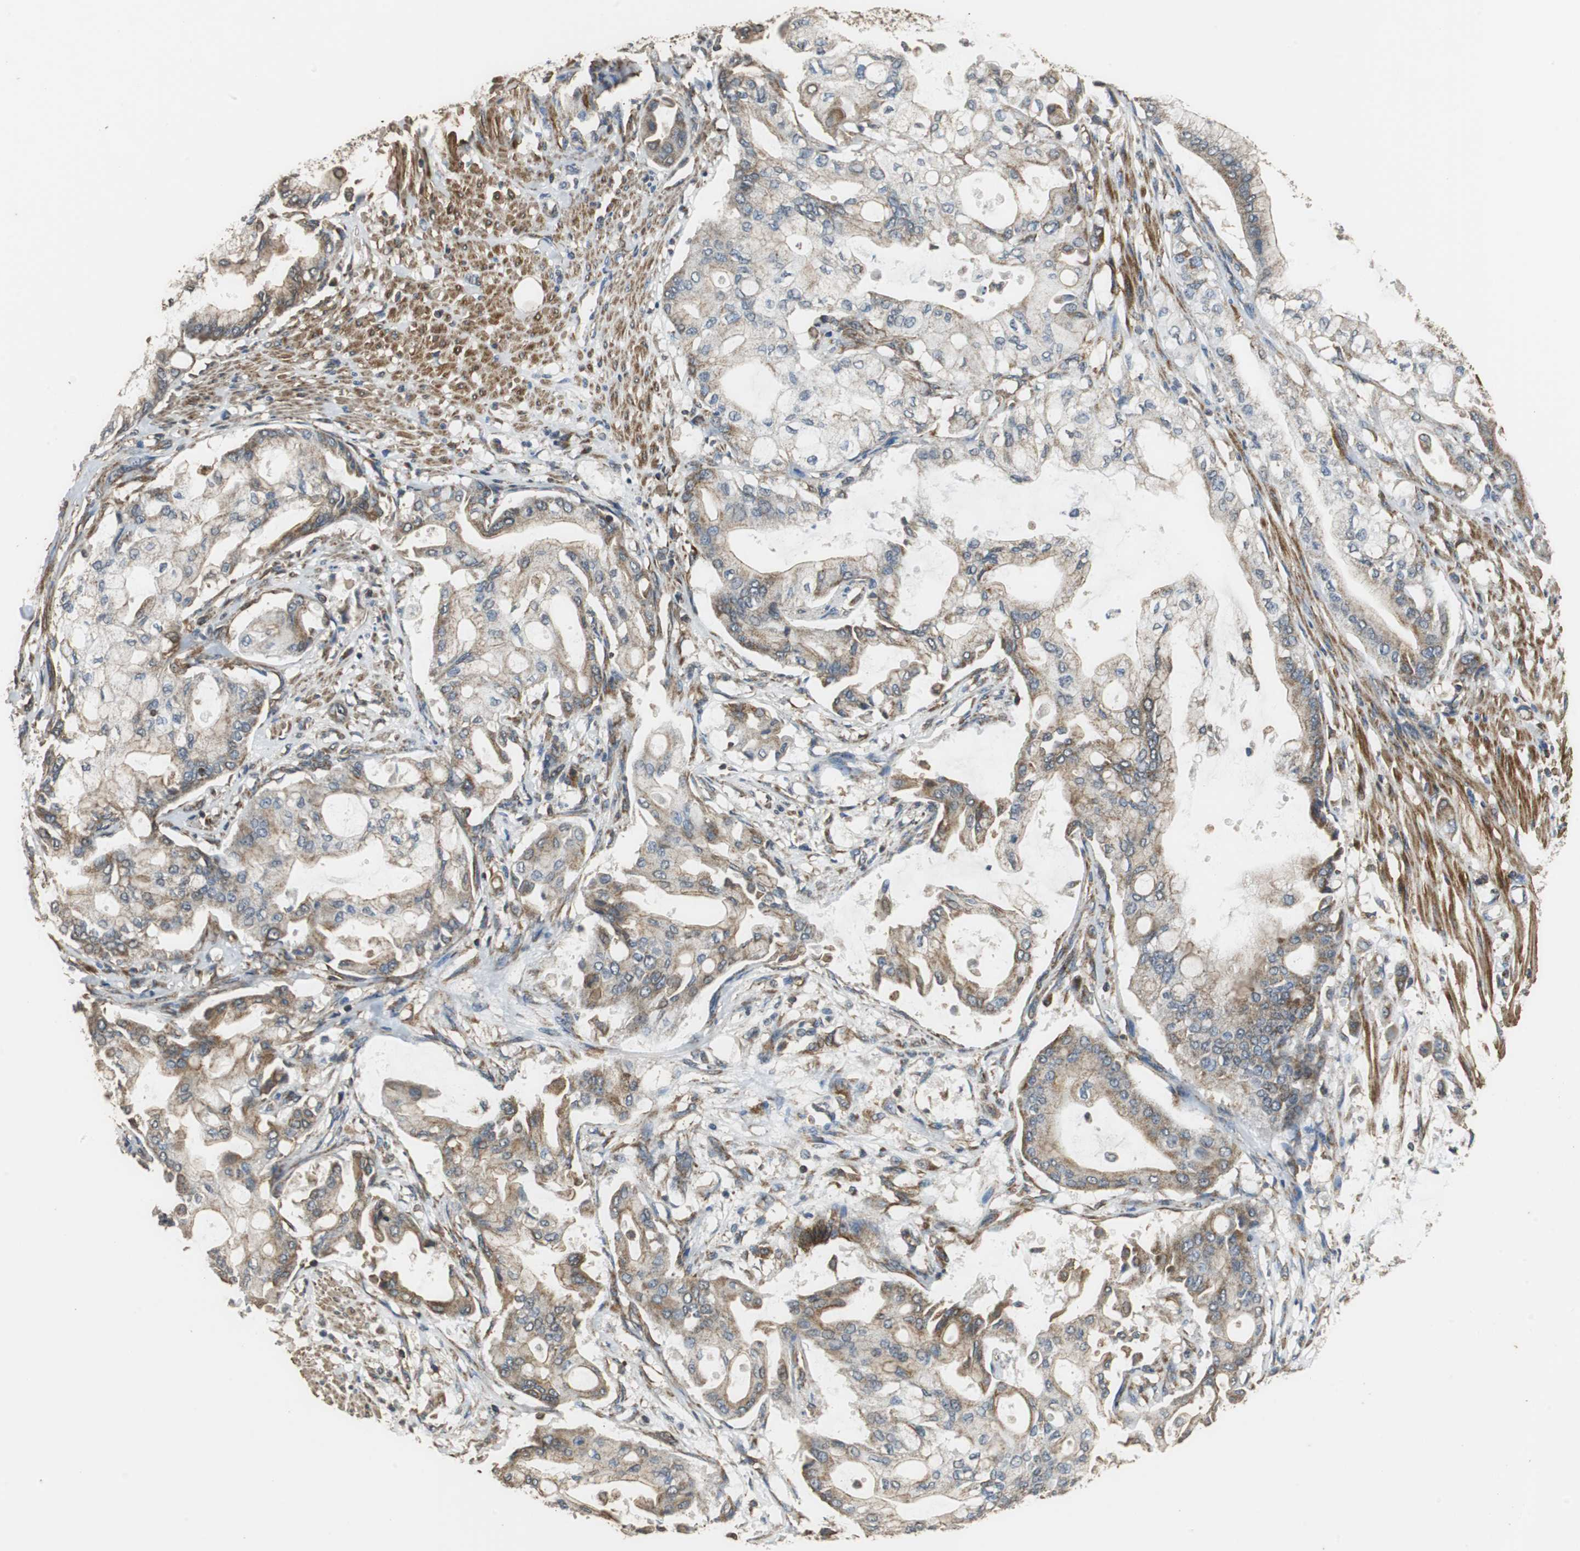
{"staining": {"intensity": "weak", "quantity": "25%-75%", "location": "cytoplasmic/membranous"}, "tissue": "pancreatic cancer", "cell_type": "Tumor cells", "image_type": "cancer", "snomed": [{"axis": "morphology", "description": "Adenocarcinoma, NOS"}, {"axis": "morphology", "description": "Adenocarcinoma, metastatic, NOS"}, {"axis": "topography", "description": "Lymph node"}, {"axis": "topography", "description": "Pancreas"}, {"axis": "topography", "description": "Duodenum"}], "caption": "There is low levels of weak cytoplasmic/membranous expression in tumor cells of pancreatic cancer, as demonstrated by immunohistochemical staining (brown color).", "gene": "NNT", "patient": {"sex": "female", "age": 64}}